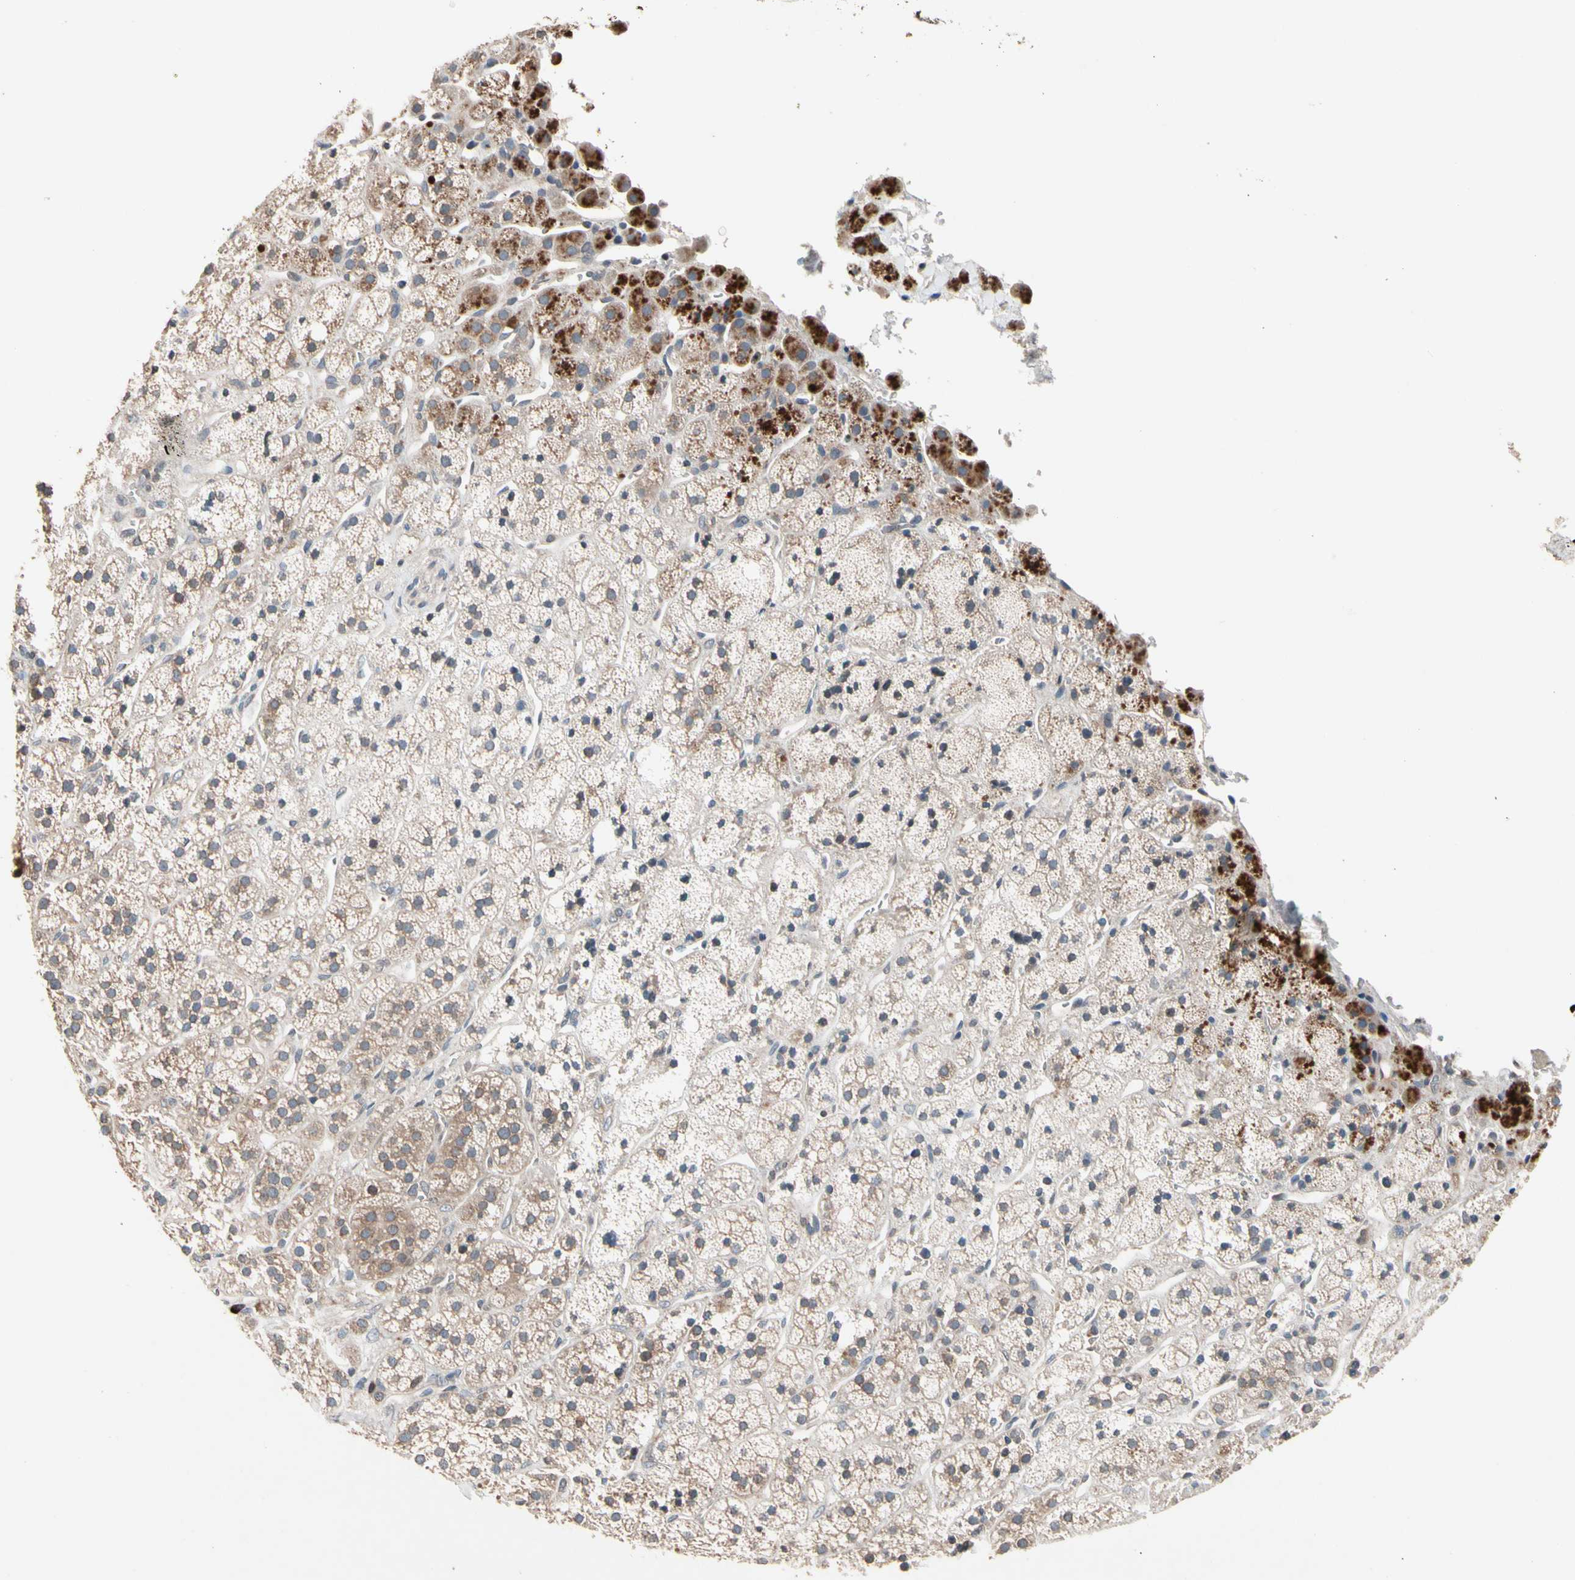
{"staining": {"intensity": "moderate", "quantity": ">75%", "location": "cytoplasmic/membranous"}, "tissue": "adrenal gland", "cell_type": "Glandular cells", "image_type": "normal", "snomed": [{"axis": "morphology", "description": "Normal tissue, NOS"}, {"axis": "topography", "description": "Adrenal gland"}], "caption": "Immunohistochemical staining of unremarkable human adrenal gland demonstrates >75% levels of moderate cytoplasmic/membranous protein positivity in approximately >75% of glandular cells.", "gene": "PRDX4", "patient": {"sex": "male", "age": 56}}